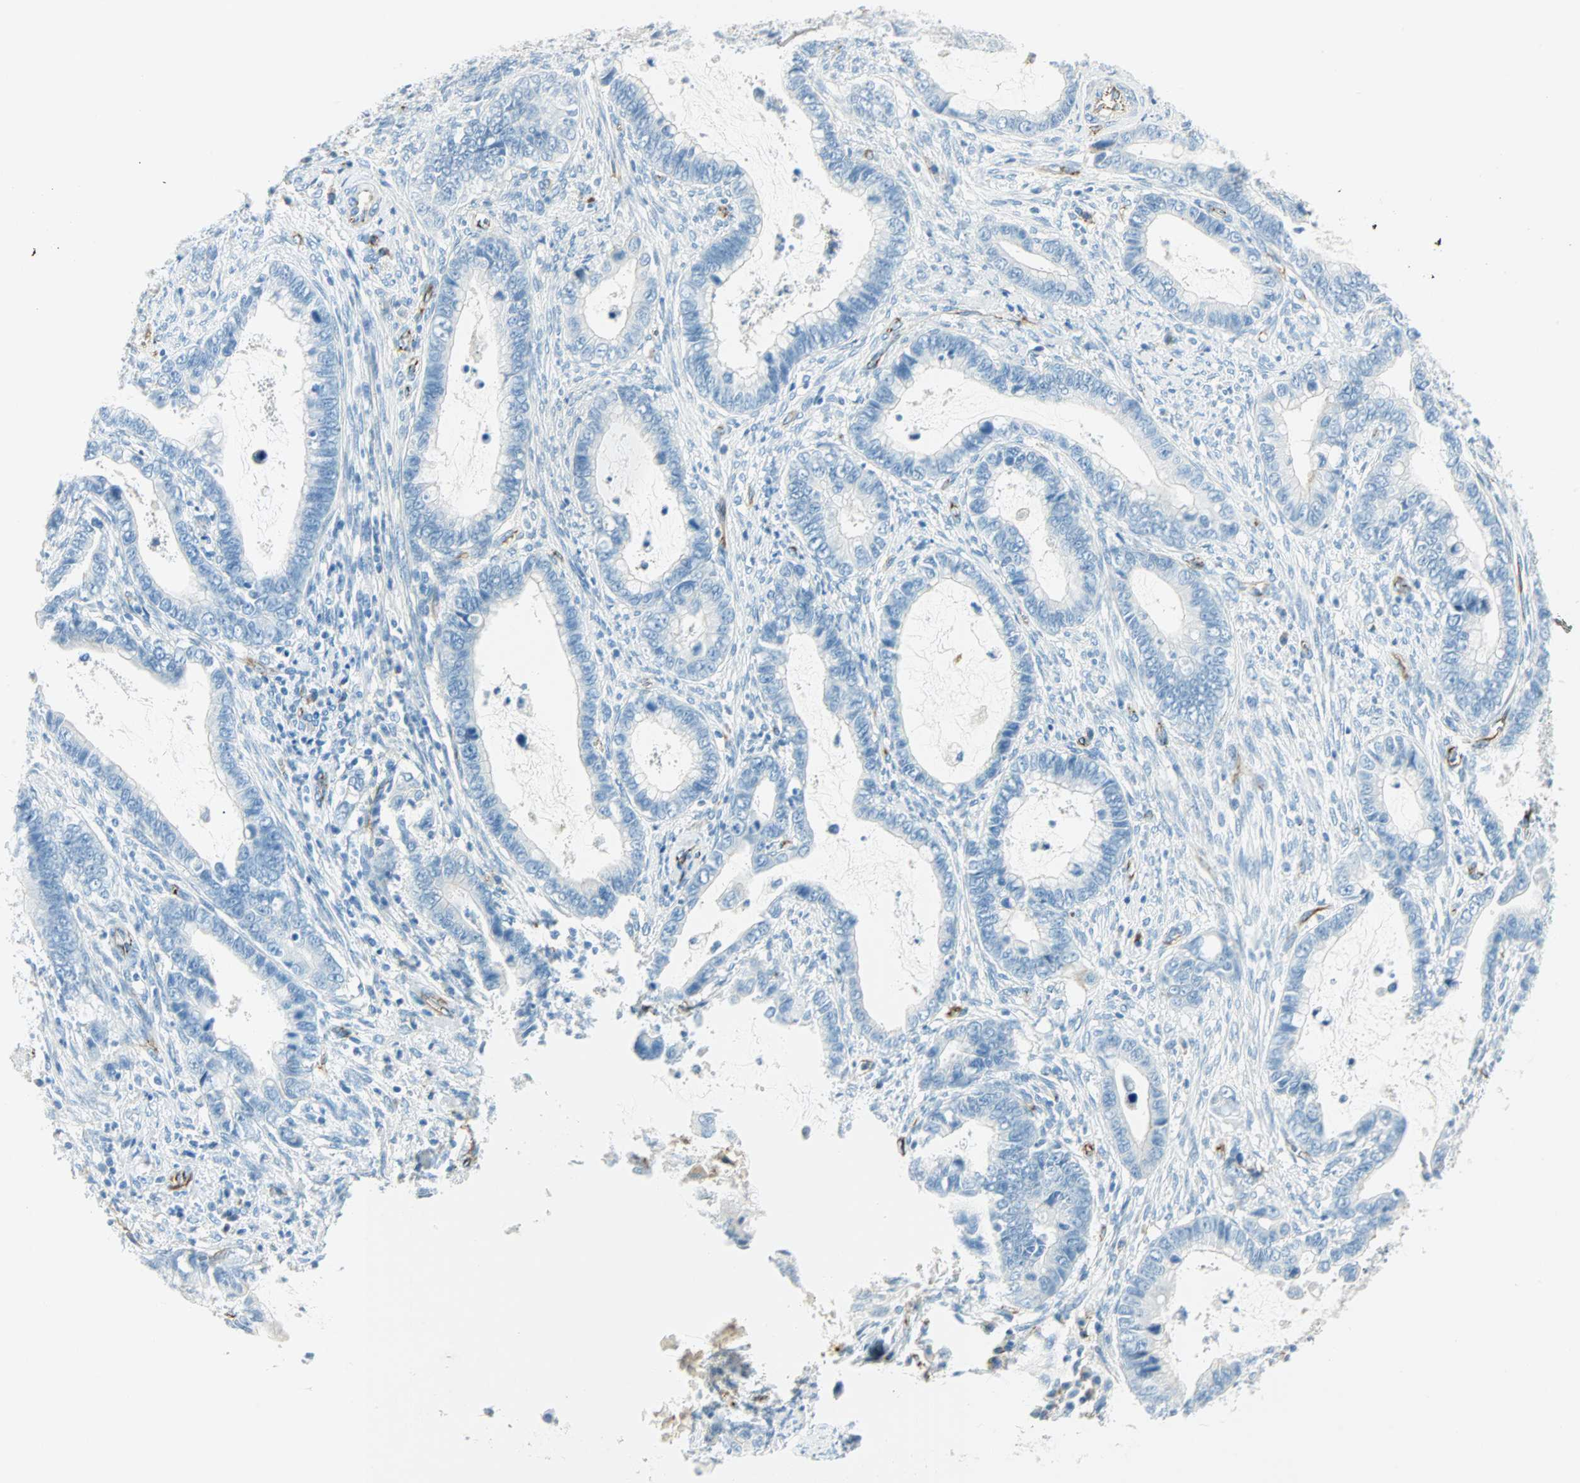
{"staining": {"intensity": "negative", "quantity": "none", "location": "none"}, "tissue": "cervical cancer", "cell_type": "Tumor cells", "image_type": "cancer", "snomed": [{"axis": "morphology", "description": "Adenocarcinoma, NOS"}, {"axis": "topography", "description": "Cervix"}], "caption": "This is an IHC photomicrograph of human adenocarcinoma (cervical). There is no positivity in tumor cells.", "gene": "VPS9D1", "patient": {"sex": "female", "age": 44}}